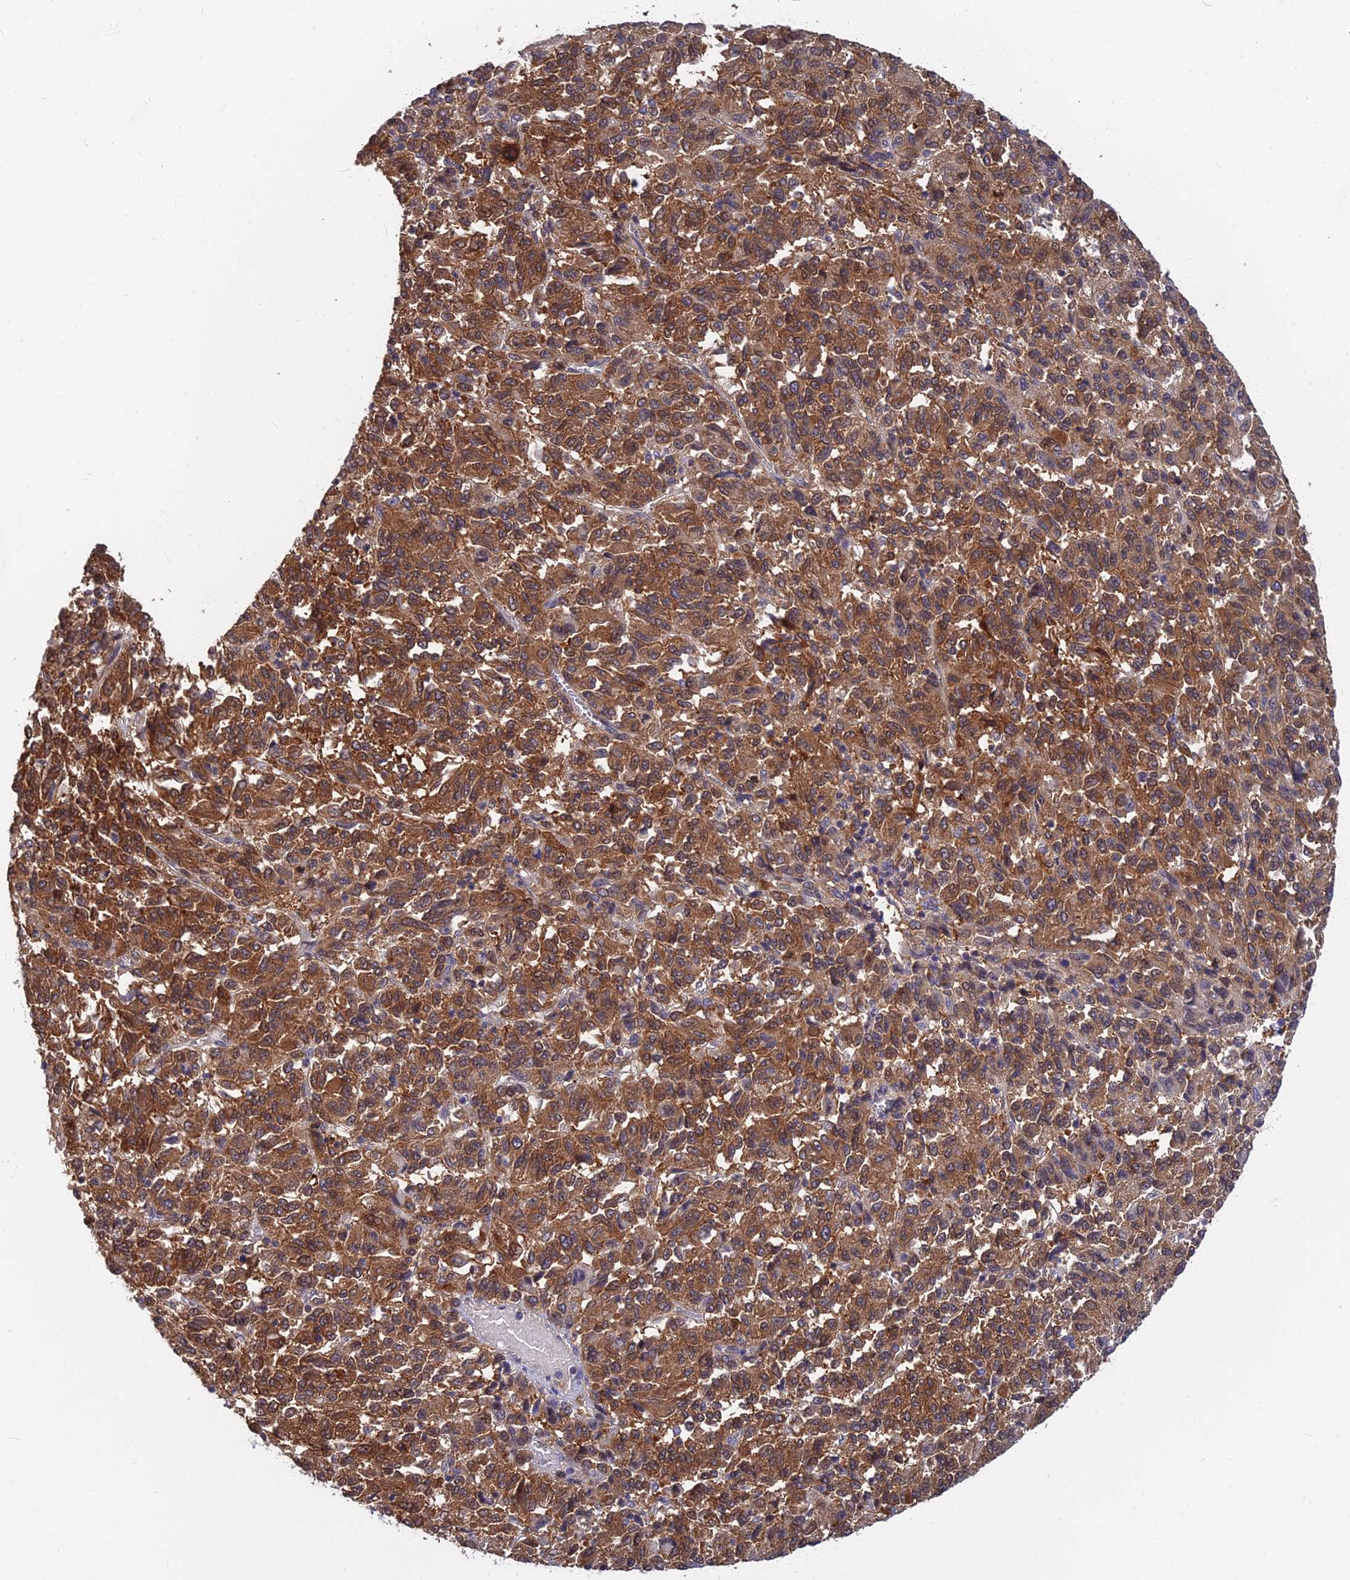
{"staining": {"intensity": "strong", "quantity": ">75%", "location": "cytoplasmic/membranous"}, "tissue": "melanoma", "cell_type": "Tumor cells", "image_type": "cancer", "snomed": [{"axis": "morphology", "description": "Malignant melanoma, Metastatic site"}, {"axis": "topography", "description": "Lung"}], "caption": "IHC of human melanoma shows high levels of strong cytoplasmic/membranous positivity in about >75% of tumor cells.", "gene": "B3GALT4", "patient": {"sex": "male", "age": 64}}